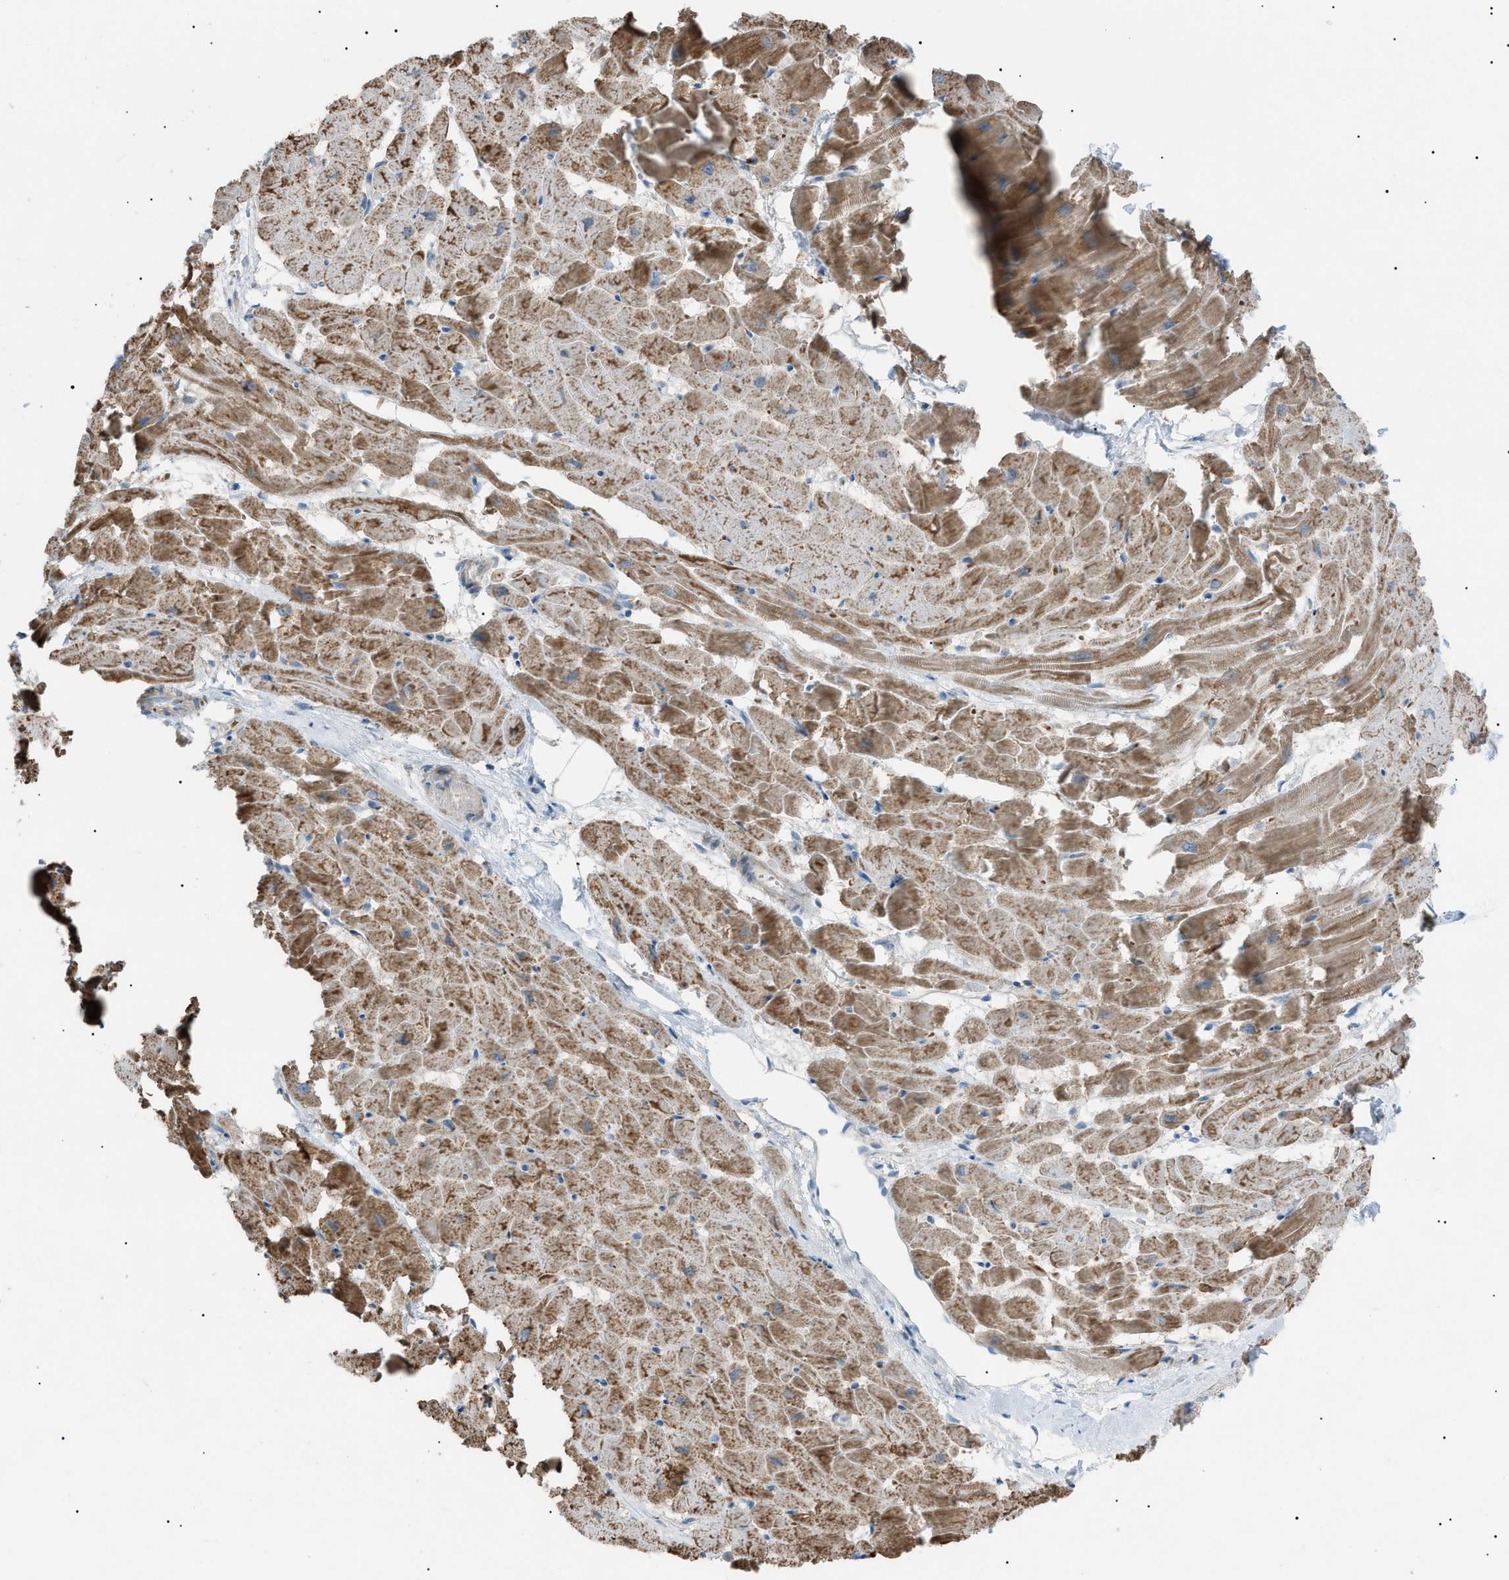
{"staining": {"intensity": "moderate", "quantity": ">75%", "location": "cytoplasmic/membranous"}, "tissue": "heart muscle", "cell_type": "Cardiomyocytes", "image_type": "normal", "snomed": [{"axis": "morphology", "description": "Normal tissue, NOS"}, {"axis": "topography", "description": "Heart"}], "caption": "High-magnification brightfield microscopy of benign heart muscle stained with DAB (brown) and counterstained with hematoxylin (blue). cardiomyocytes exhibit moderate cytoplasmic/membranous positivity is appreciated in about>75% of cells.", "gene": "ZNF516", "patient": {"sex": "female", "age": 19}}